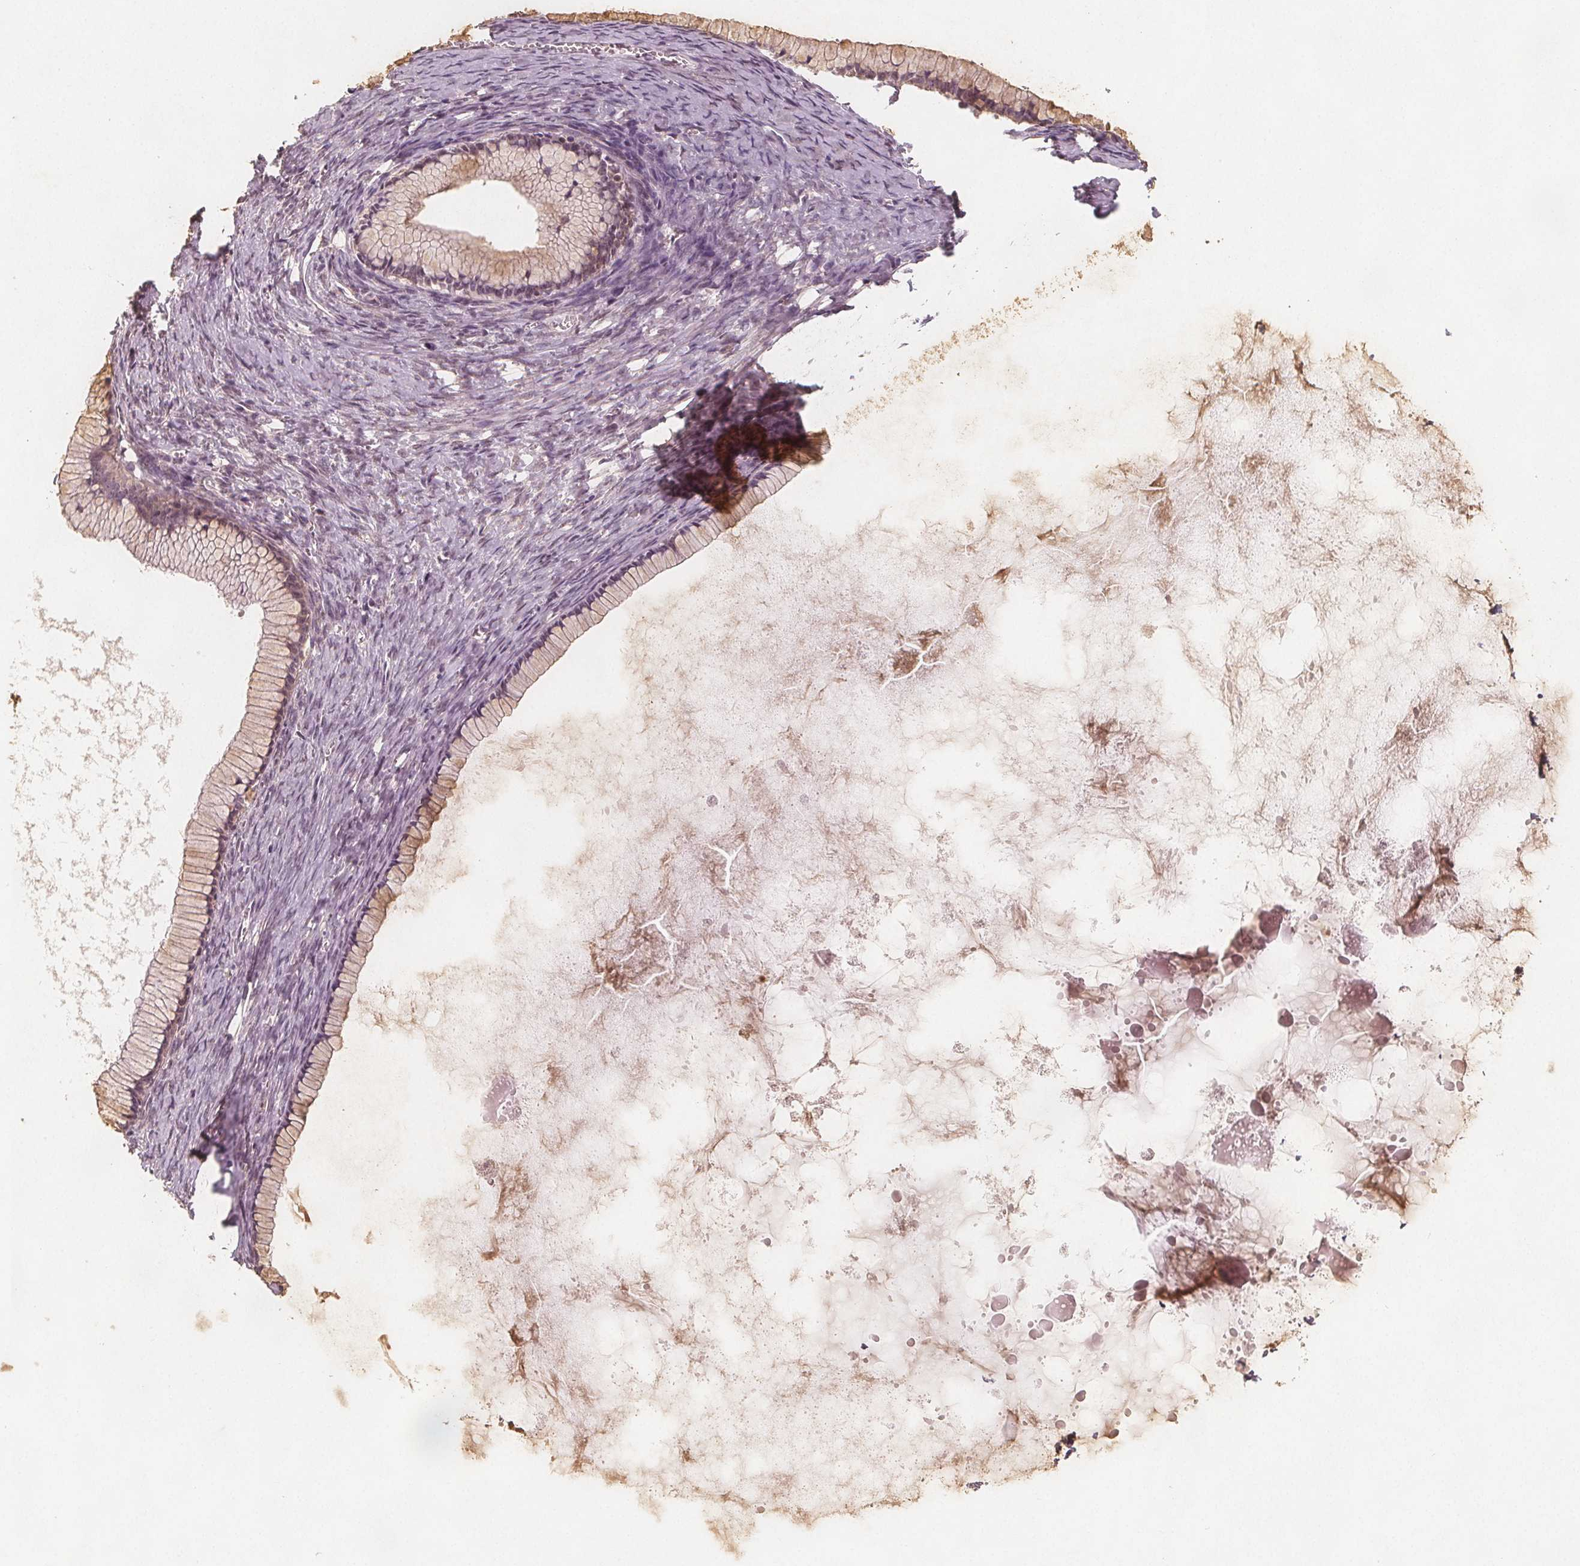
{"staining": {"intensity": "weak", "quantity": "25%-75%", "location": "cytoplasmic/membranous"}, "tissue": "ovarian cancer", "cell_type": "Tumor cells", "image_type": "cancer", "snomed": [{"axis": "morphology", "description": "Cystadenocarcinoma, mucinous, NOS"}, {"axis": "topography", "description": "Ovary"}], "caption": "Human ovarian cancer (mucinous cystadenocarcinoma) stained with a protein marker exhibits weak staining in tumor cells.", "gene": "NCSTN", "patient": {"sex": "female", "age": 41}}